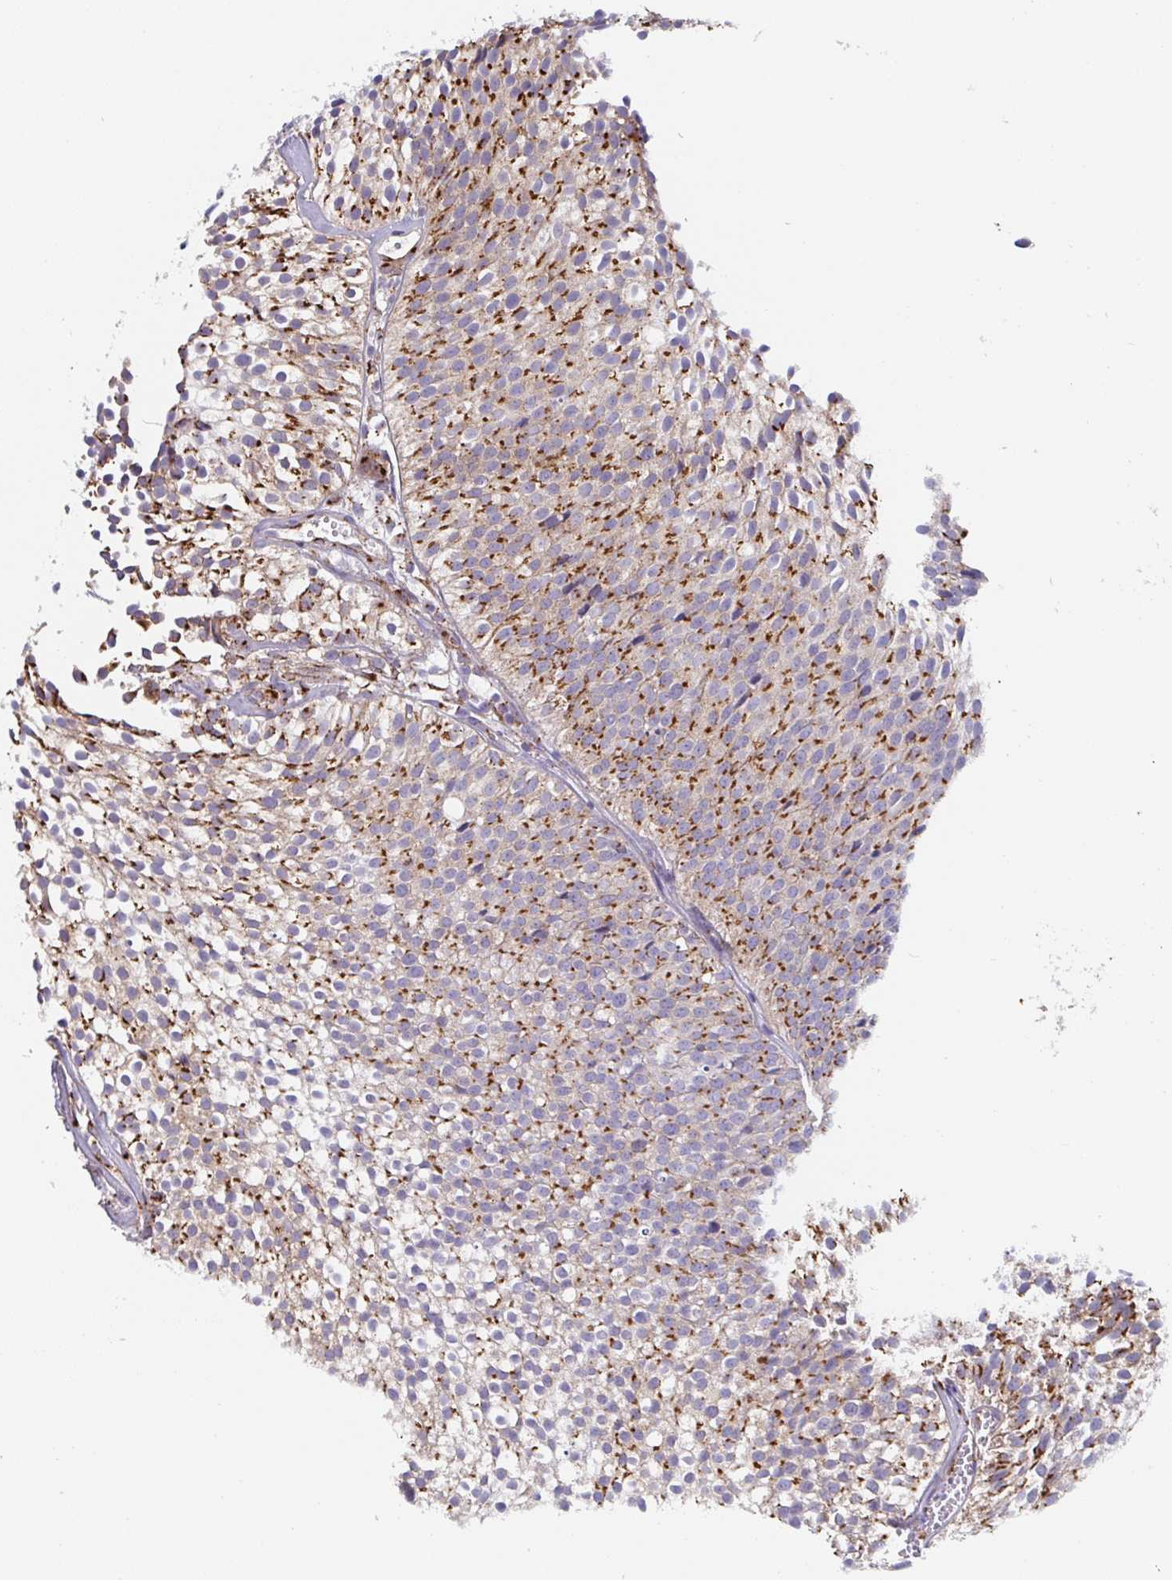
{"staining": {"intensity": "moderate", "quantity": "25%-75%", "location": "cytoplasmic/membranous"}, "tissue": "urothelial cancer", "cell_type": "Tumor cells", "image_type": "cancer", "snomed": [{"axis": "morphology", "description": "Urothelial carcinoma, Low grade"}, {"axis": "topography", "description": "Urinary bladder"}], "caption": "Tumor cells reveal moderate cytoplasmic/membranous staining in approximately 25%-75% of cells in urothelial carcinoma (low-grade).", "gene": "PROSER3", "patient": {"sex": "male", "age": 91}}